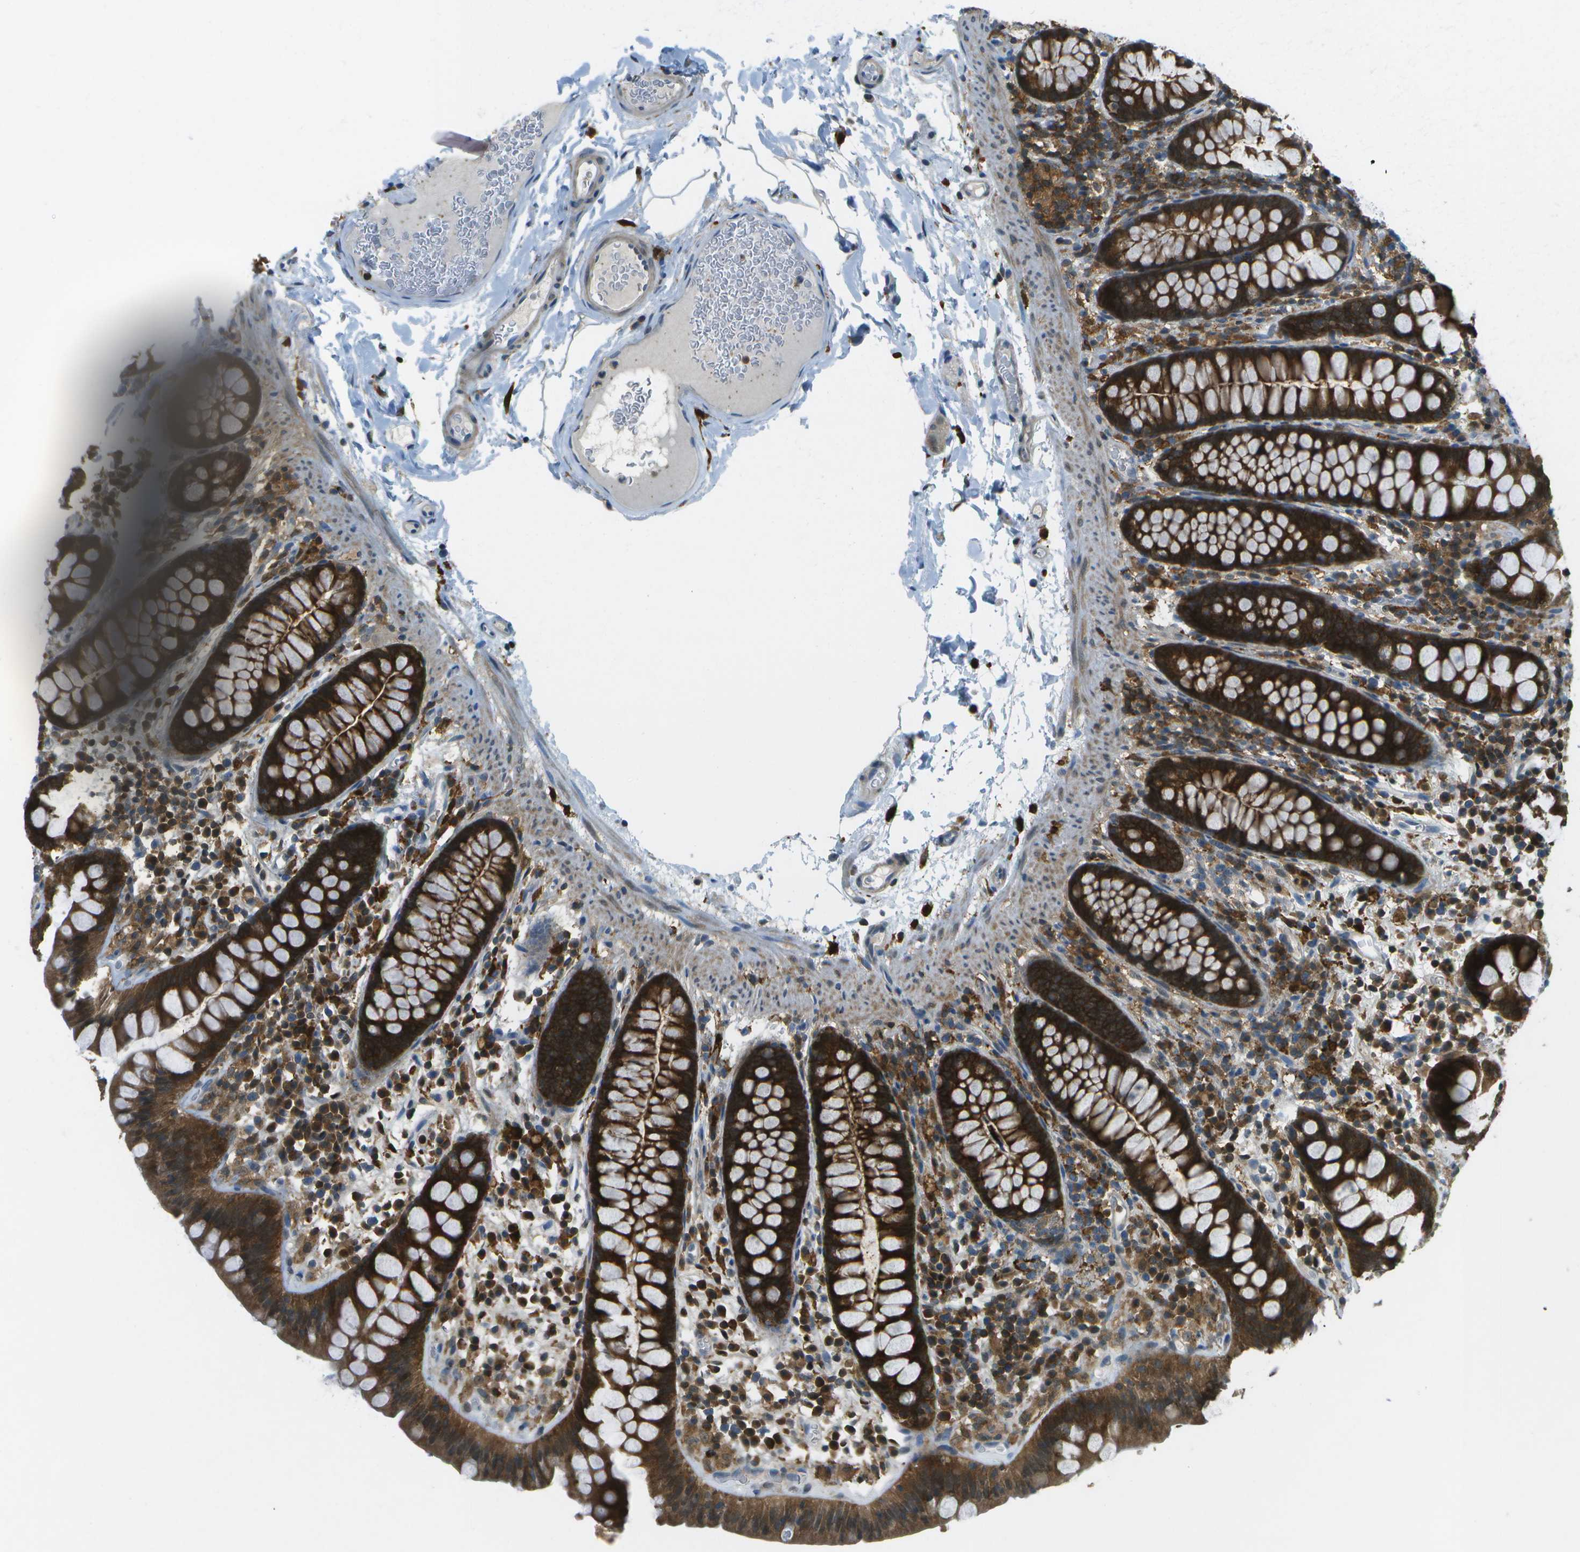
{"staining": {"intensity": "negative", "quantity": "none", "location": "none"}, "tissue": "colon", "cell_type": "Endothelial cells", "image_type": "normal", "snomed": [{"axis": "morphology", "description": "Normal tissue, NOS"}, {"axis": "topography", "description": "Colon"}], "caption": "Immunohistochemistry (IHC) histopathology image of normal colon: human colon stained with DAB reveals no significant protein staining in endothelial cells. (DAB (3,3'-diaminobenzidine) immunohistochemistry visualized using brightfield microscopy, high magnification).", "gene": "CDH23", "patient": {"sex": "female", "age": 80}}